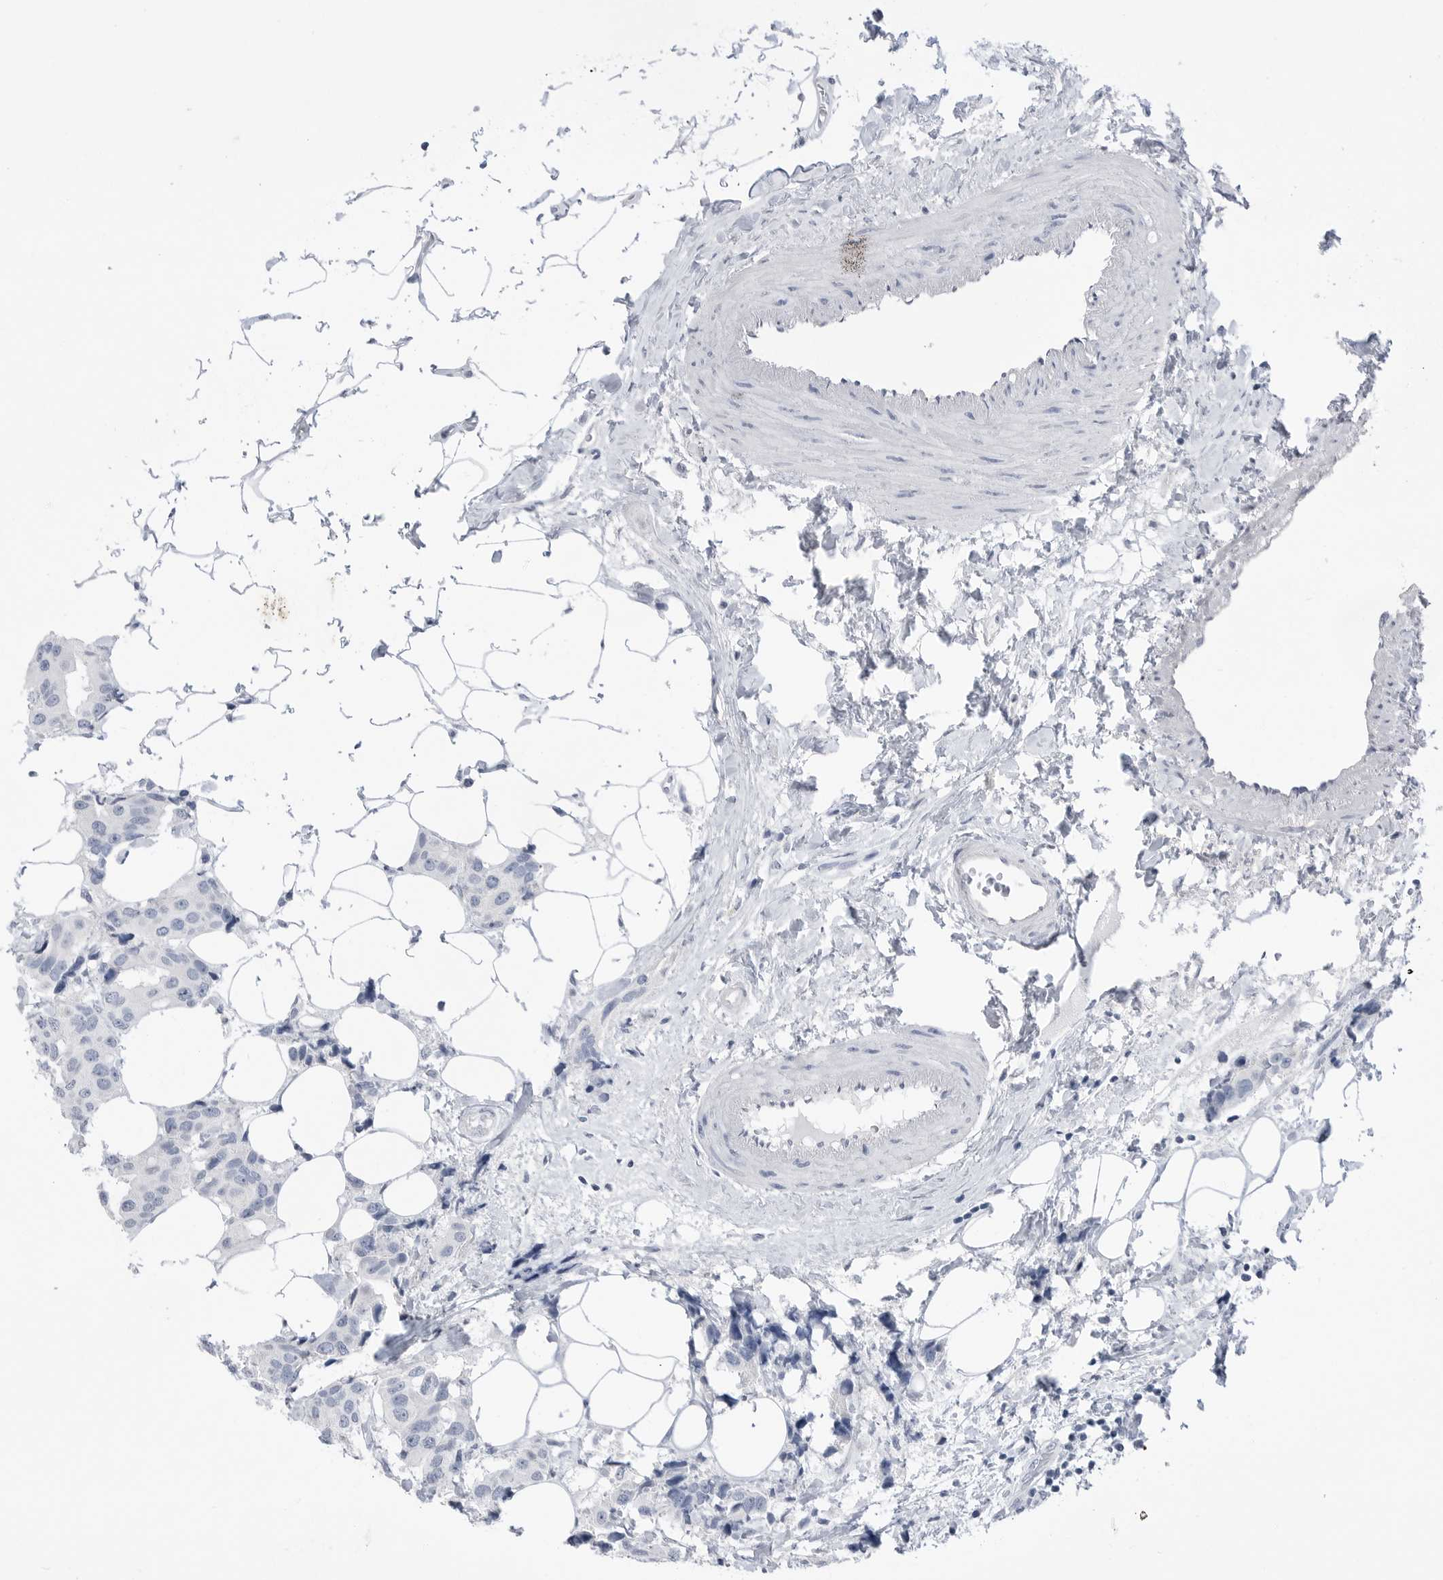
{"staining": {"intensity": "negative", "quantity": "none", "location": "none"}, "tissue": "breast cancer", "cell_type": "Tumor cells", "image_type": "cancer", "snomed": [{"axis": "morphology", "description": "Normal tissue, NOS"}, {"axis": "morphology", "description": "Duct carcinoma"}, {"axis": "topography", "description": "Breast"}], "caption": "IHC image of neoplastic tissue: intraductal carcinoma (breast) stained with DAB (3,3'-diaminobenzidine) displays no significant protein expression in tumor cells.", "gene": "ABHD12", "patient": {"sex": "female", "age": 39}}